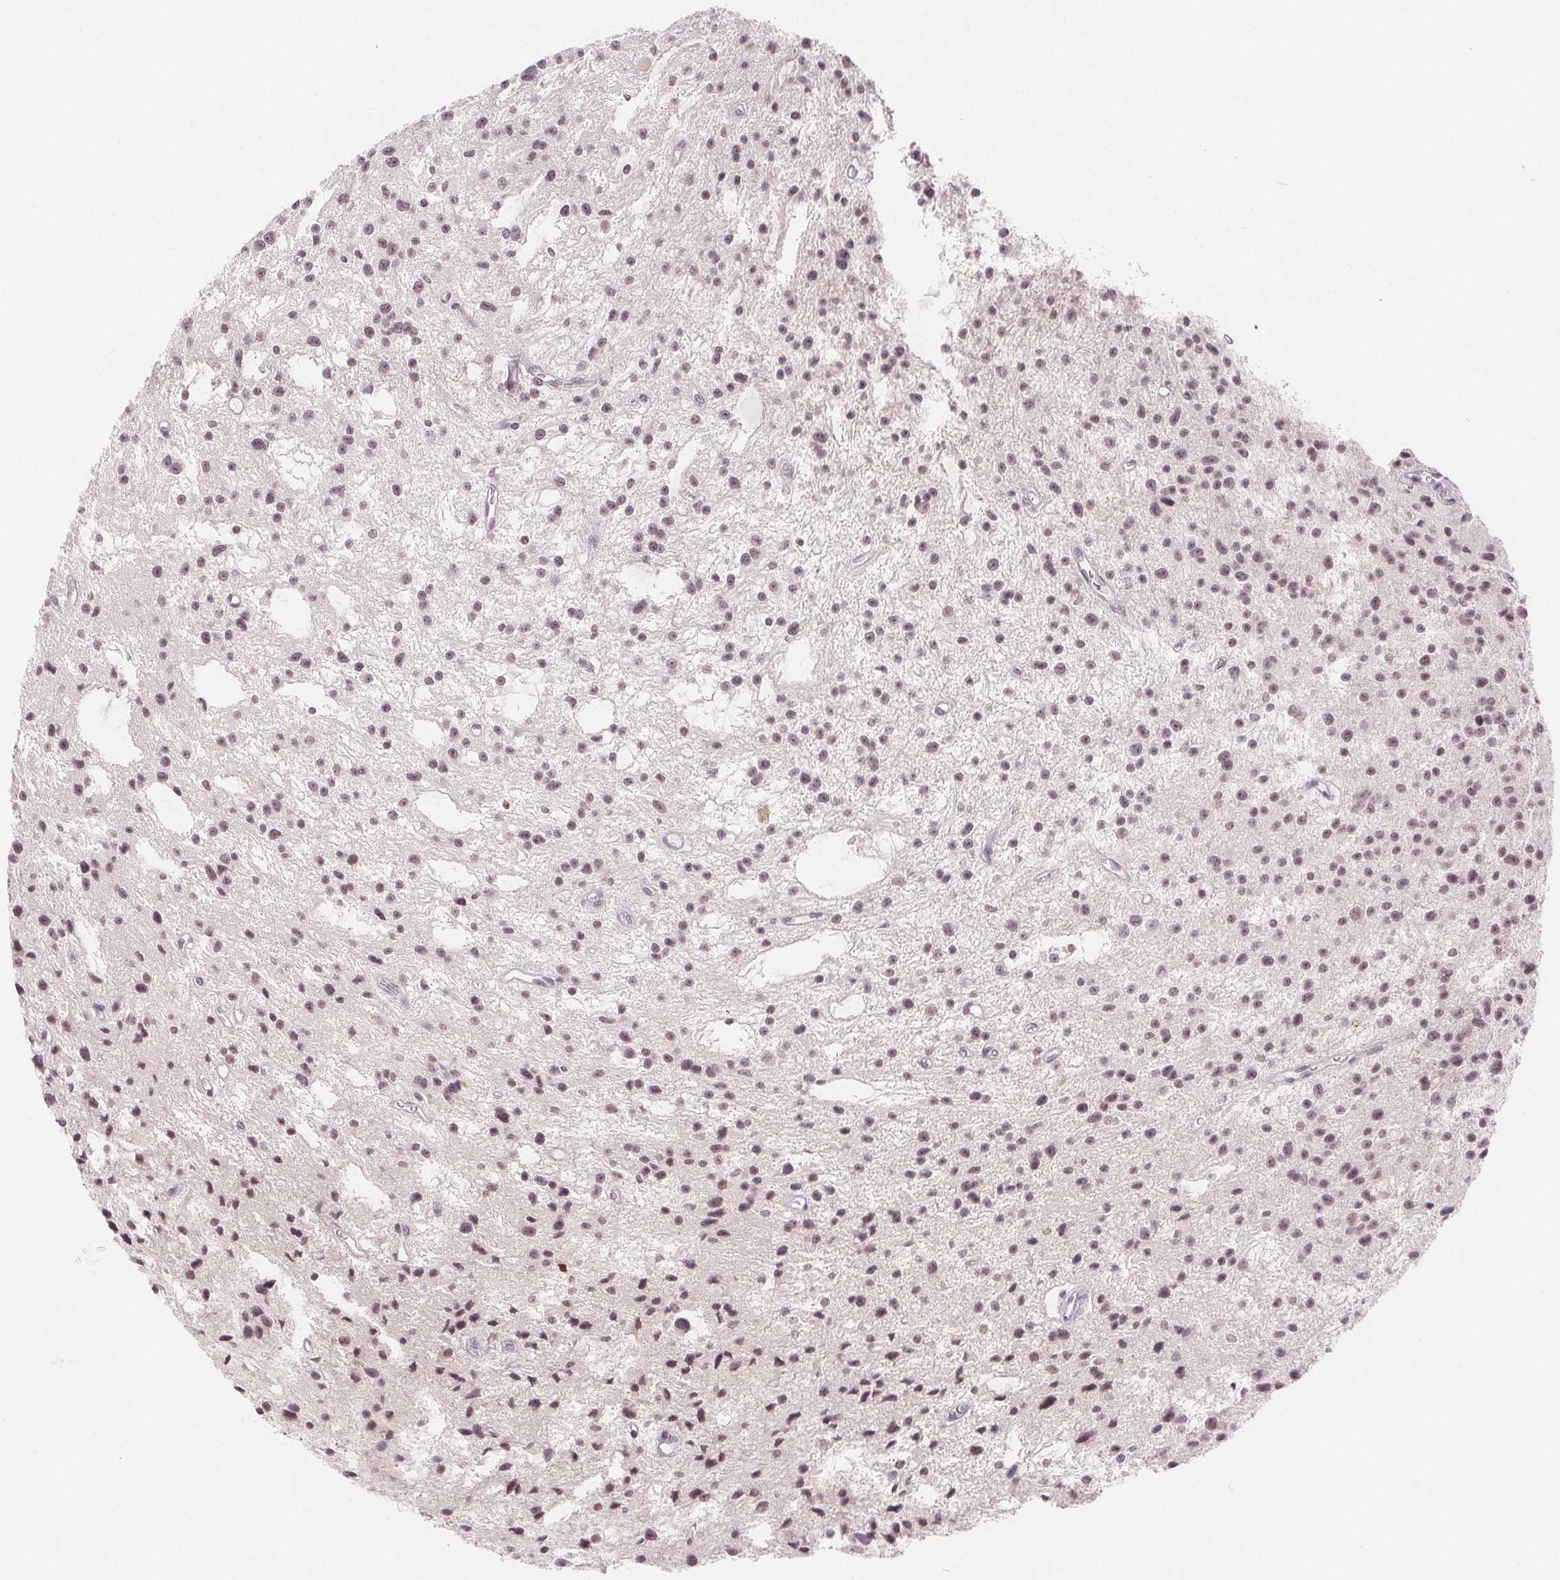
{"staining": {"intensity": "weak", "quantity": ">75%", "location": "nuclear"}, "tissue": "glioma", "cell_type": "Tumor cells", "image_type": "cancer", "snomed": [{"axis": "morphology", "description": "Glioma, malignant, Low grade"}, {"axis": "topography", "description": "Brain"}], "caption": "Tumor cells demonstrate weak nuclear expression in about >75% of cells in low-grade glioma (malignant).", "gene": "DEK", "patient": {"sex": "male", "age": 43}}